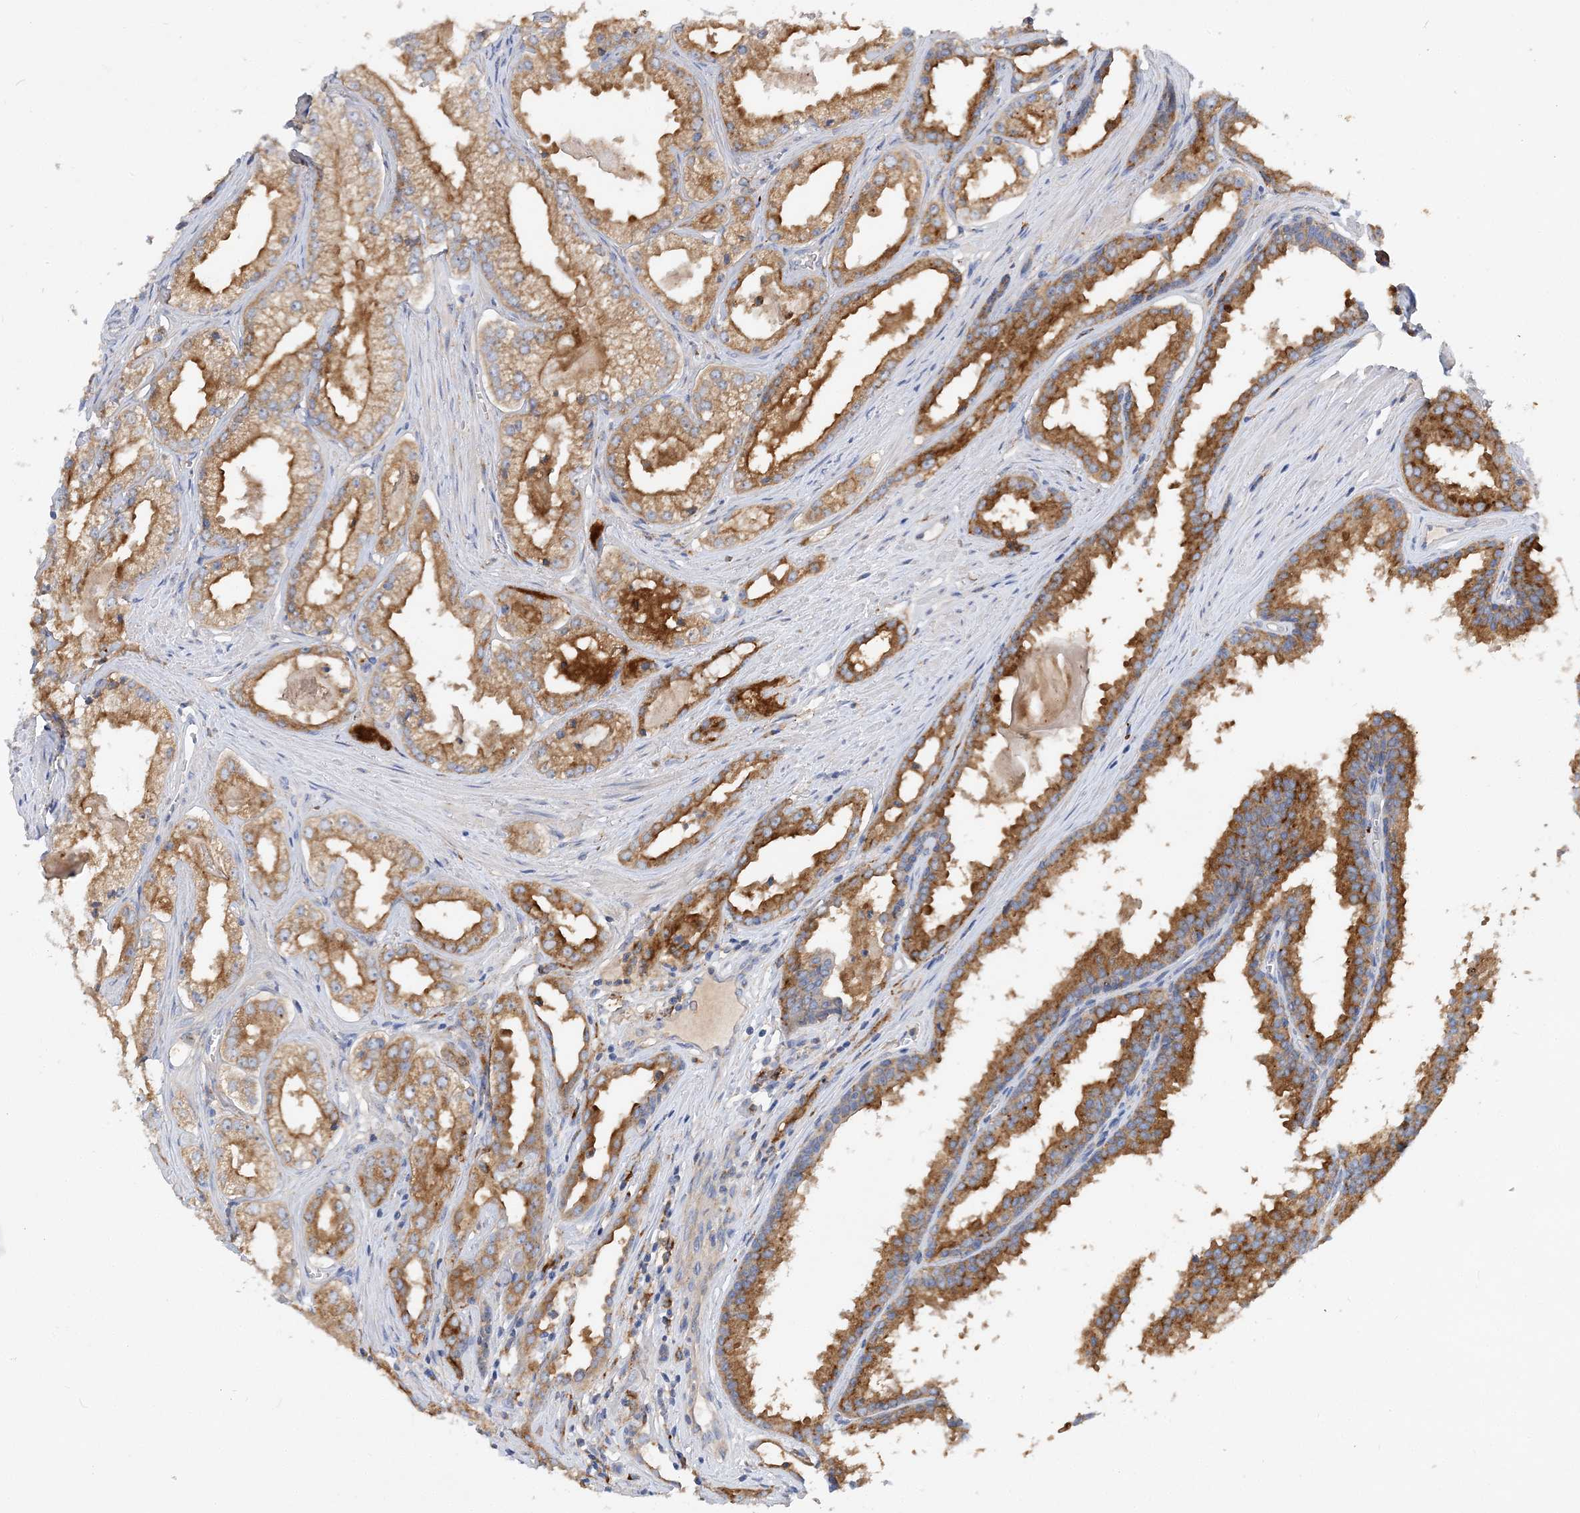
{"staining": {"intensity": "moderate", "quantity": ">75%", "location": "cytoplasmic/membranous"}, "tissue": "prostate cancer", "cell_type": "Tumor cells", "image_type": "cancer", "snomed": [{"axis": "morphology", "description": "Adenocarcinoma, High grade"}, {"axis": "topography", "description": "Prostate"}], "caption": "Immunohistochemical staining of prostate adenocarcinoma (high-grade) shows medium levels of moderate cytoplasmic/membranous protein positivity in approximately >75% of tumor cells. Immunohistochemistry (ihc) stains the protein in brown and the nuclei are stained blue.", "gene": "GRINA", "patient": {"sex": "male", "age": 68}}